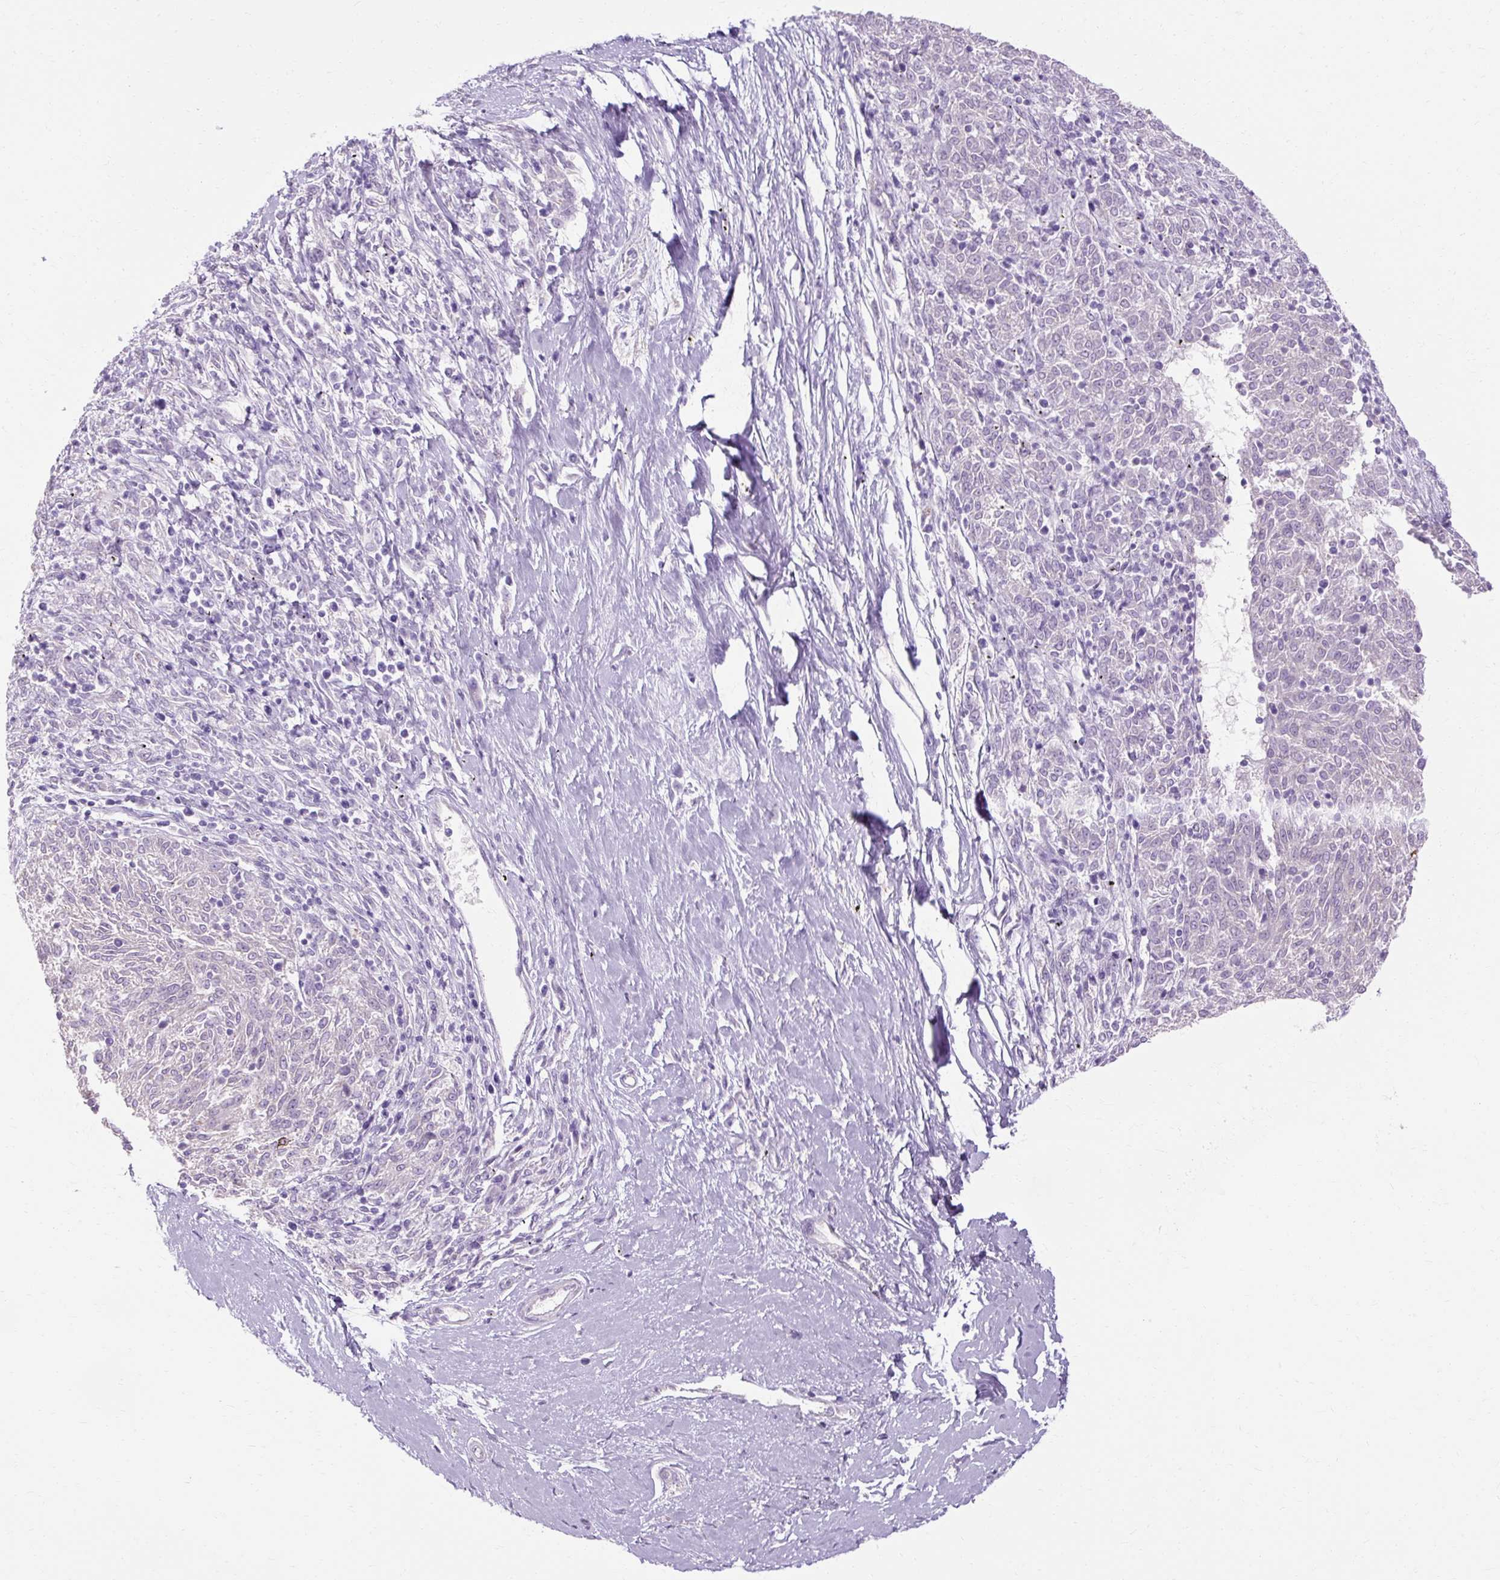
{"staining": {"intensity": "negative", "quantity": "none", "location": "none"}, "tissue": "melanoma", "cell_type": "Tumor cells", "image_type": "cancer", "snomed": [{"axis": "morphology", "description": "Malignant melanoma, NOS"}, {"axis": "topography", "description": "Skin"}], "caption": "IHC of human malignant melanoma demonstrates no staining in tumor cells.", "gene": "HSD11B1", "patient": {"sex": "female", "age": 72}}